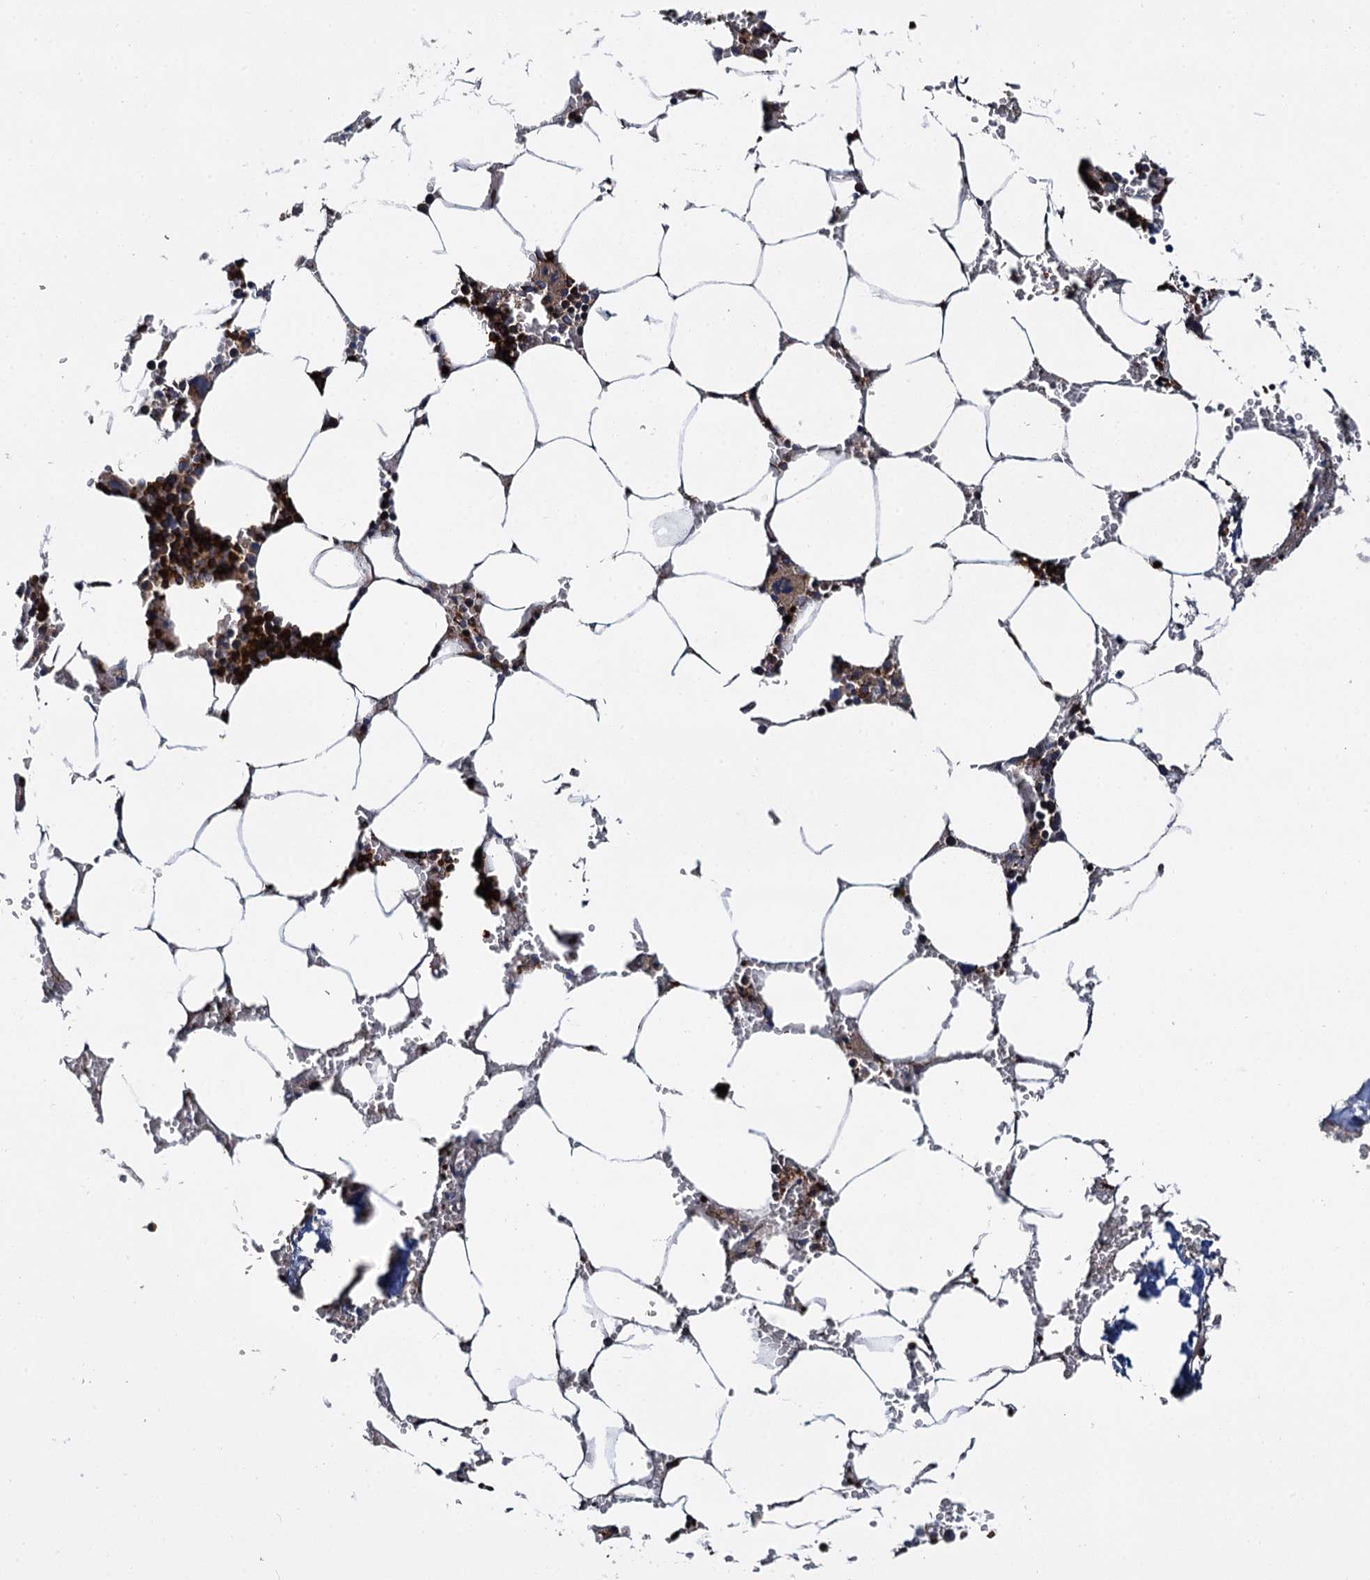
{"staining": {"intensity": "strong", "quantity": "25%-75%", "location": "cytoplasmic/membranous"}, "tissue": "bone marrow", "cell_type": "Hematopoietic cells", "image_type": "normal", "snomed": [{"axis": "morphology", "description": "Normal tissue, NOS"}, {"axis": "topography", "description": "Bone marrow"}], "caption": "Immunohistochemical staining of normal human bone marrow demonstrates strong cytoplasmic/membranous protein expression in about 25%-75% of hematopoietic cells. (DAB (3,3'-diaminobenzidine) IHC, brown staining for protein, blue staining for nuclei).", "gene": "GBA1", "patient": {"sex": "male", "age": 70}}